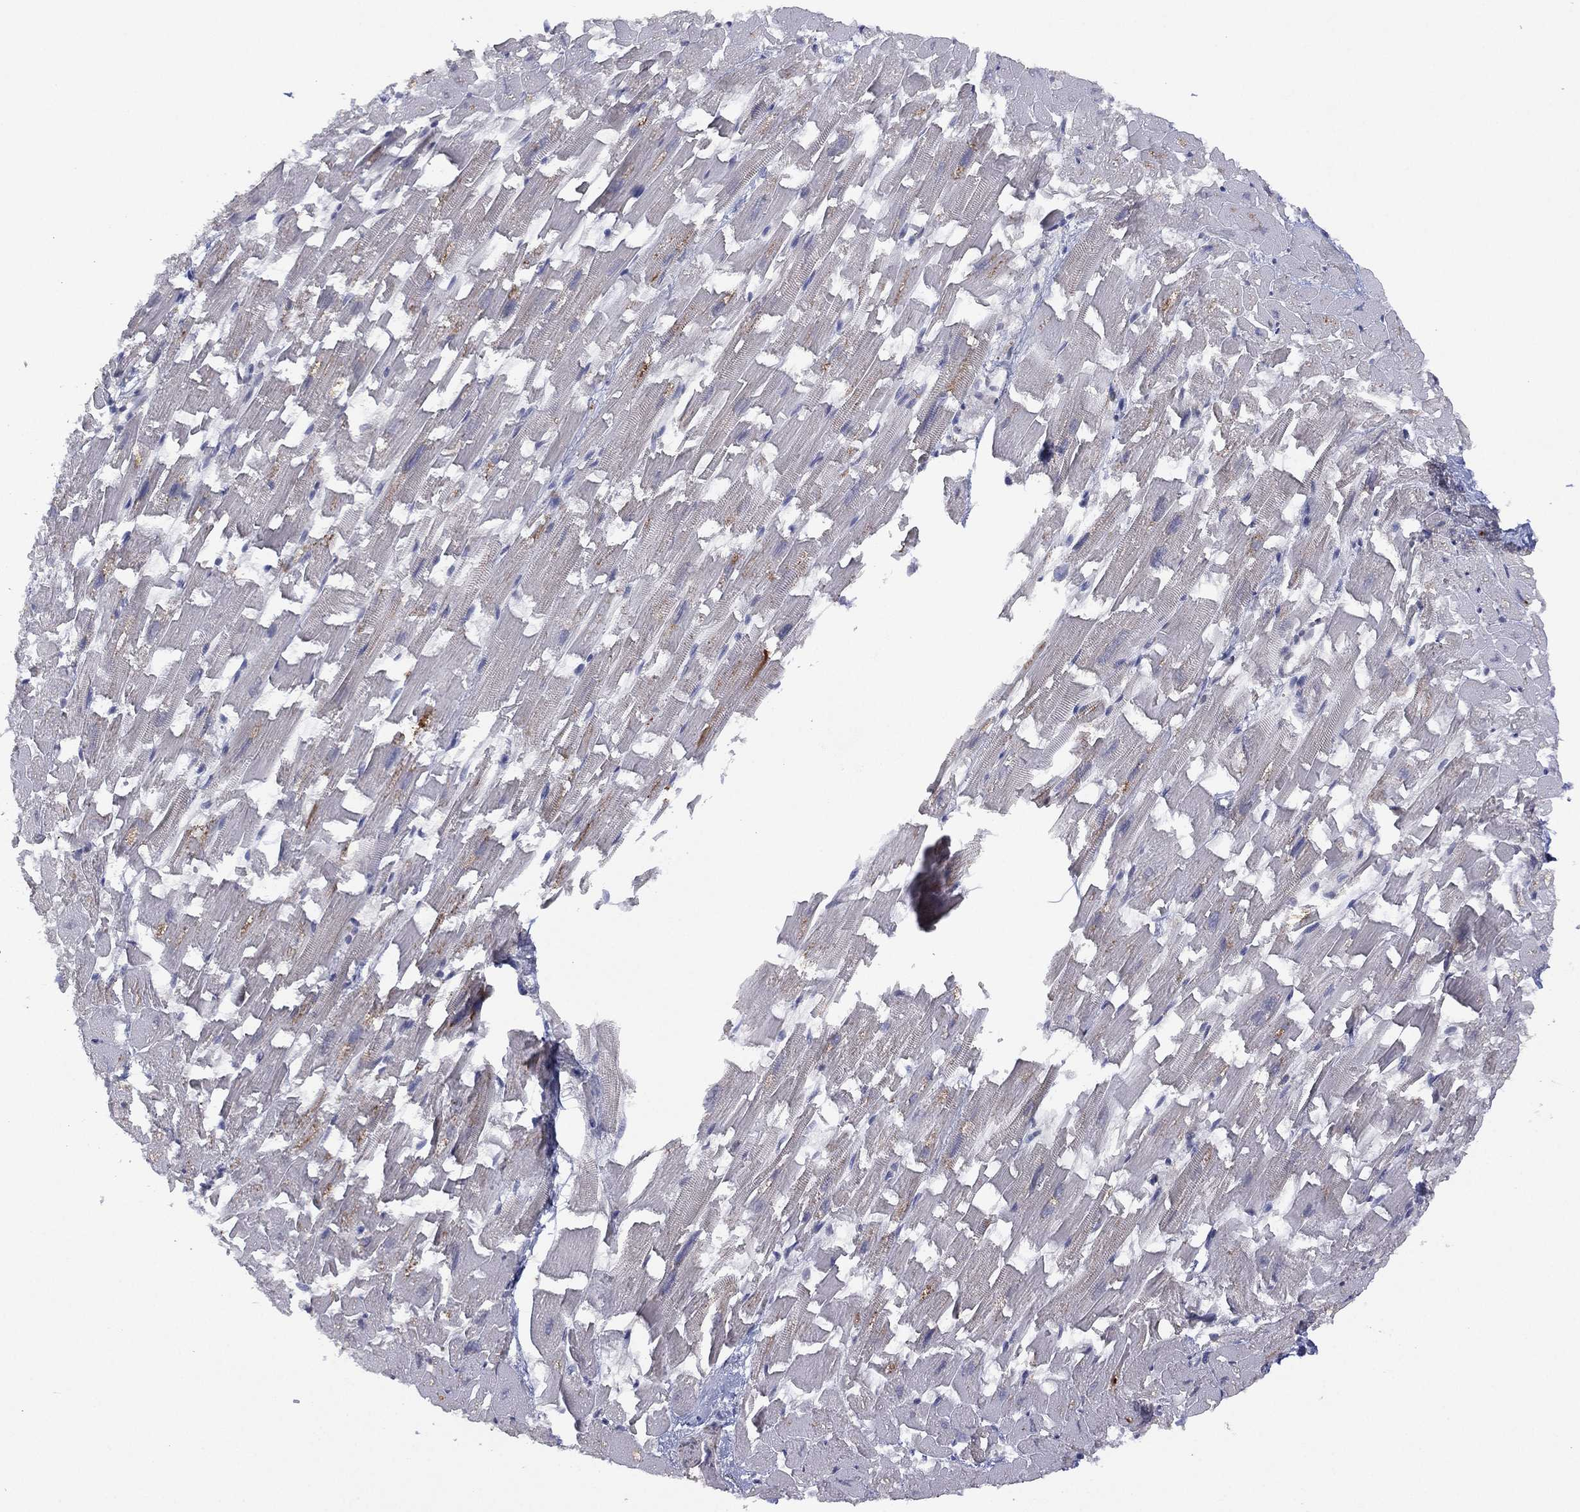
{"staining": {"intensity": "negative", "quantity": "none", "location": "none"}, "tissue": "heart muscle", "cell_type": "Cardiomyocytes", "image_type": "normal", "snomed": [{"axis": "morphology", "description": "Normal tissue, NOS"}, {"axis": "topography", "description": "Heart"}], "caption": "Cardiomyocytes are negative for brown protein staining in benign heart muscle. (DAB (3,3'-diaminobenzidine) immunohistochemistry visualized using brightfield microscopy, high magnification).", "gene": "DOCK8", "patient": {"sex": "female", "age": 64}}